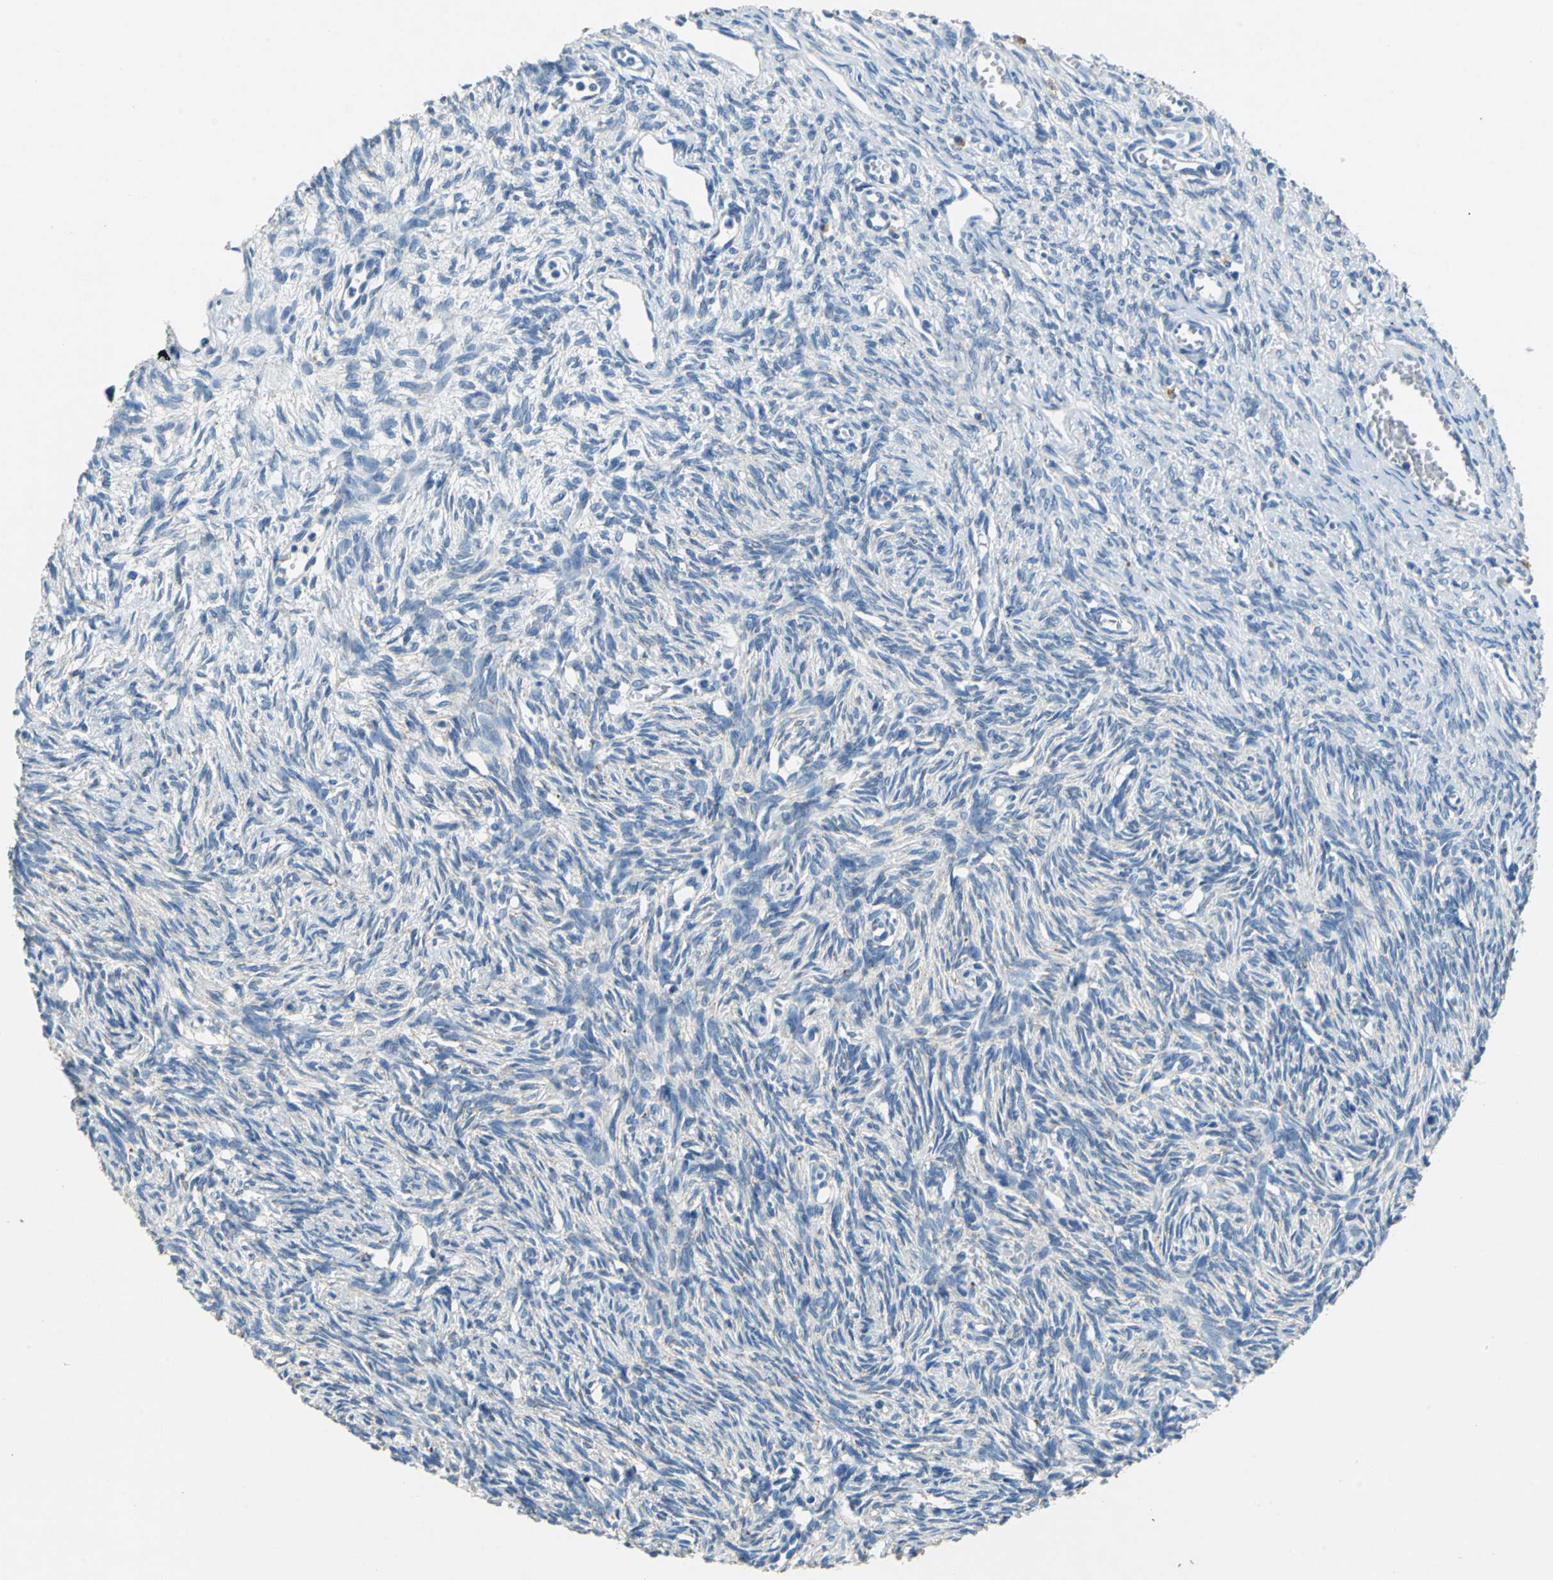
{"staining": {"intensity": "negative", "quantity": "none", "location": "none"}, "tissue": "ovary", "cell_type": "Follicle cells", "image_type": "normal", "snomed": [{"axis": "morphology", "description": "Normal tissue, NOS"}, {"axis": "topography", "description": "Ovary"}], "caption": "Follicle cells show no significant expression in benign ovary.", "gene": "TEX264", "patient": {"sex": "female", "age": 33}}